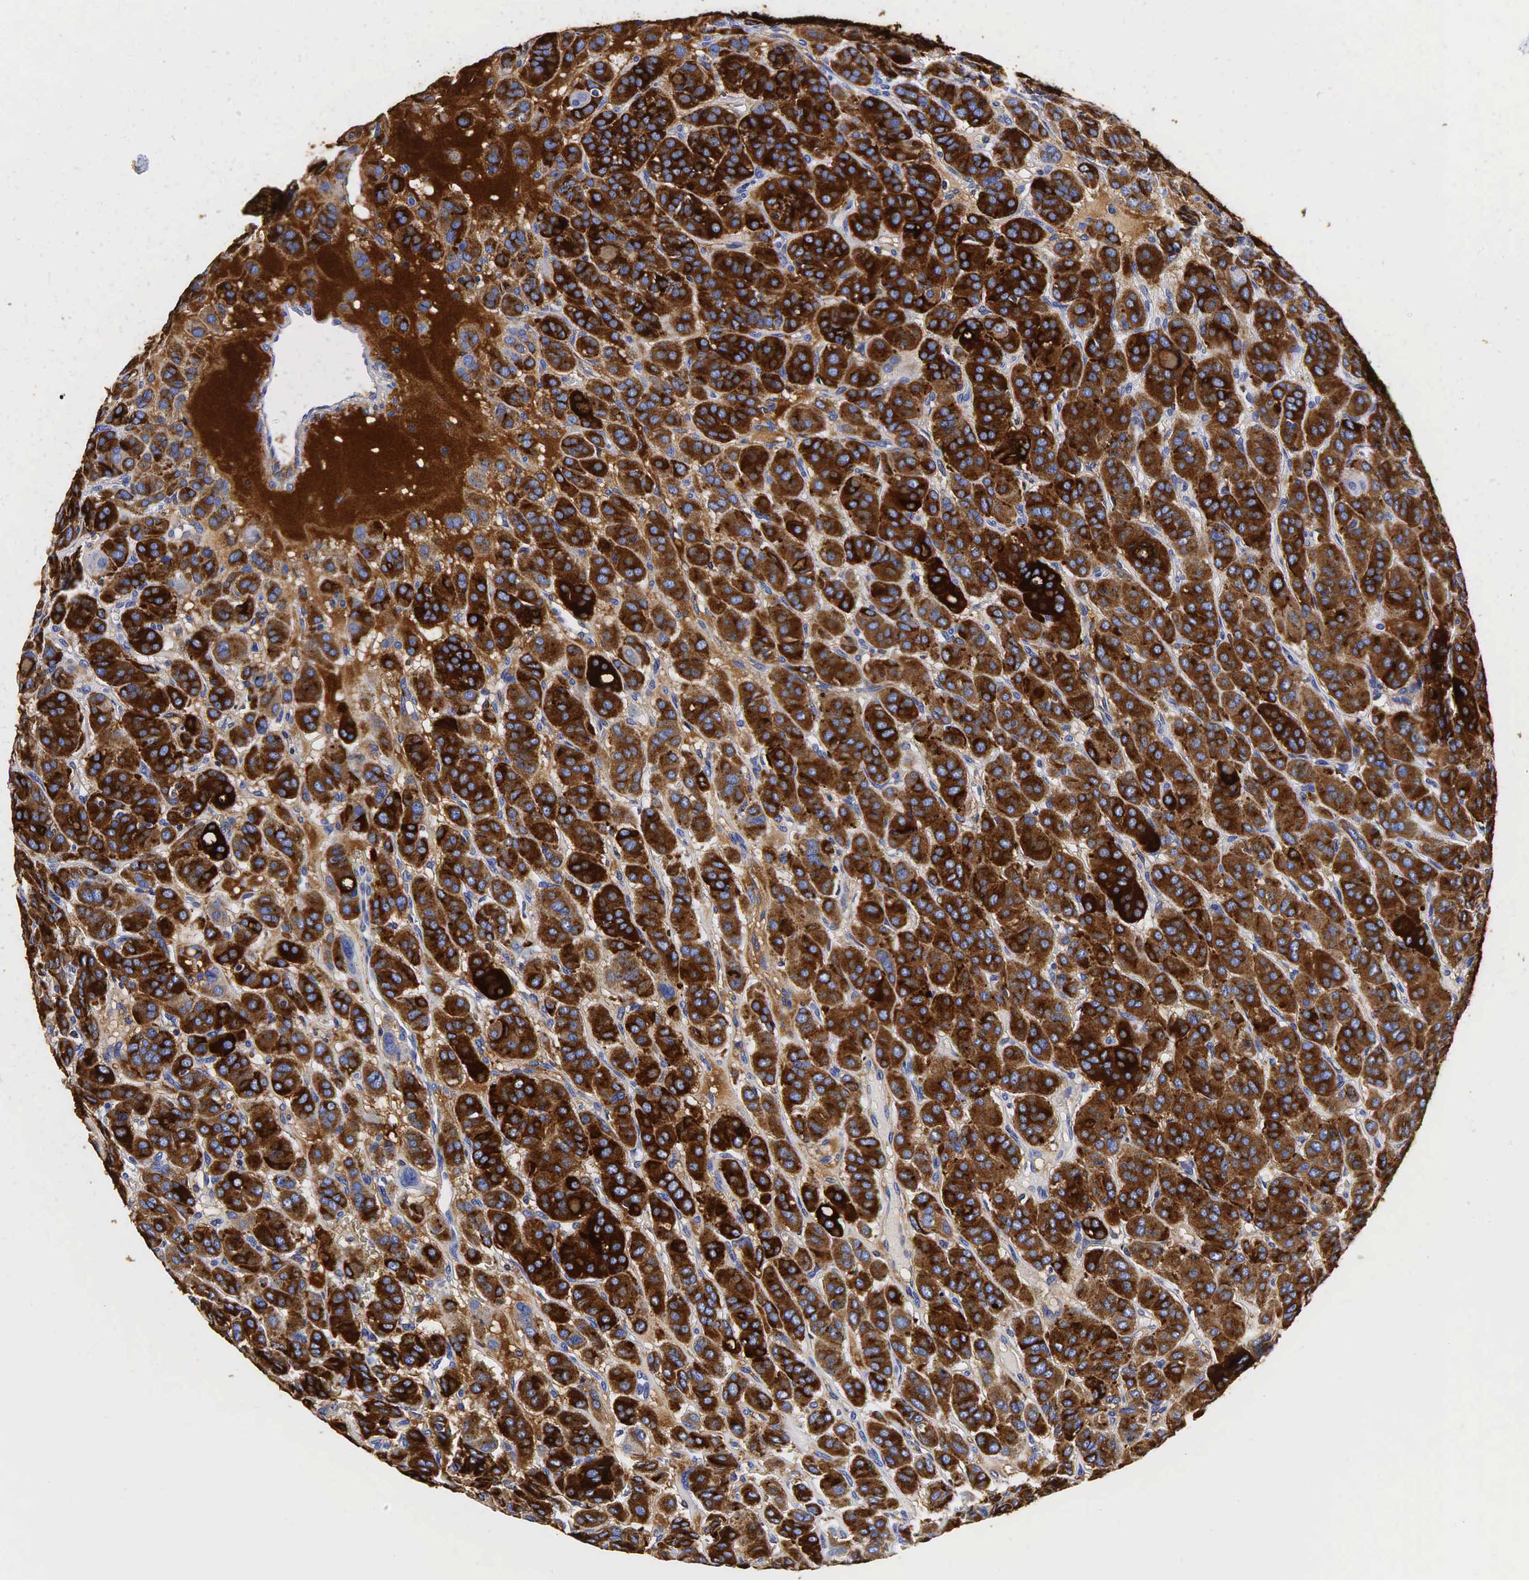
{"staining": {"intensity": "strong", "quantity": ">75%", "location": "cytoplasmic/membranous"}, "tissue": "thyroid cancer", "cell_type": "Tumor cells", "image_type": "cancer", "snomed": [{"axis": "morphology", "description": "Follicular adenoma carcinoma, NOS"}, {"axis": "topography", "description": "Thyroid gland"}], "caption": "Immunohistochemical staining of thyroid cancer (follicular adenoma carcinoma) displays high levels of strong cytoplasmic/membranous positivity in about >75% of tumor cells. Ihc stains the protein of interest in brown and the nuclei are stained blue.", "gene": "TG", "patient": {"sex": "female", "age": 71}}